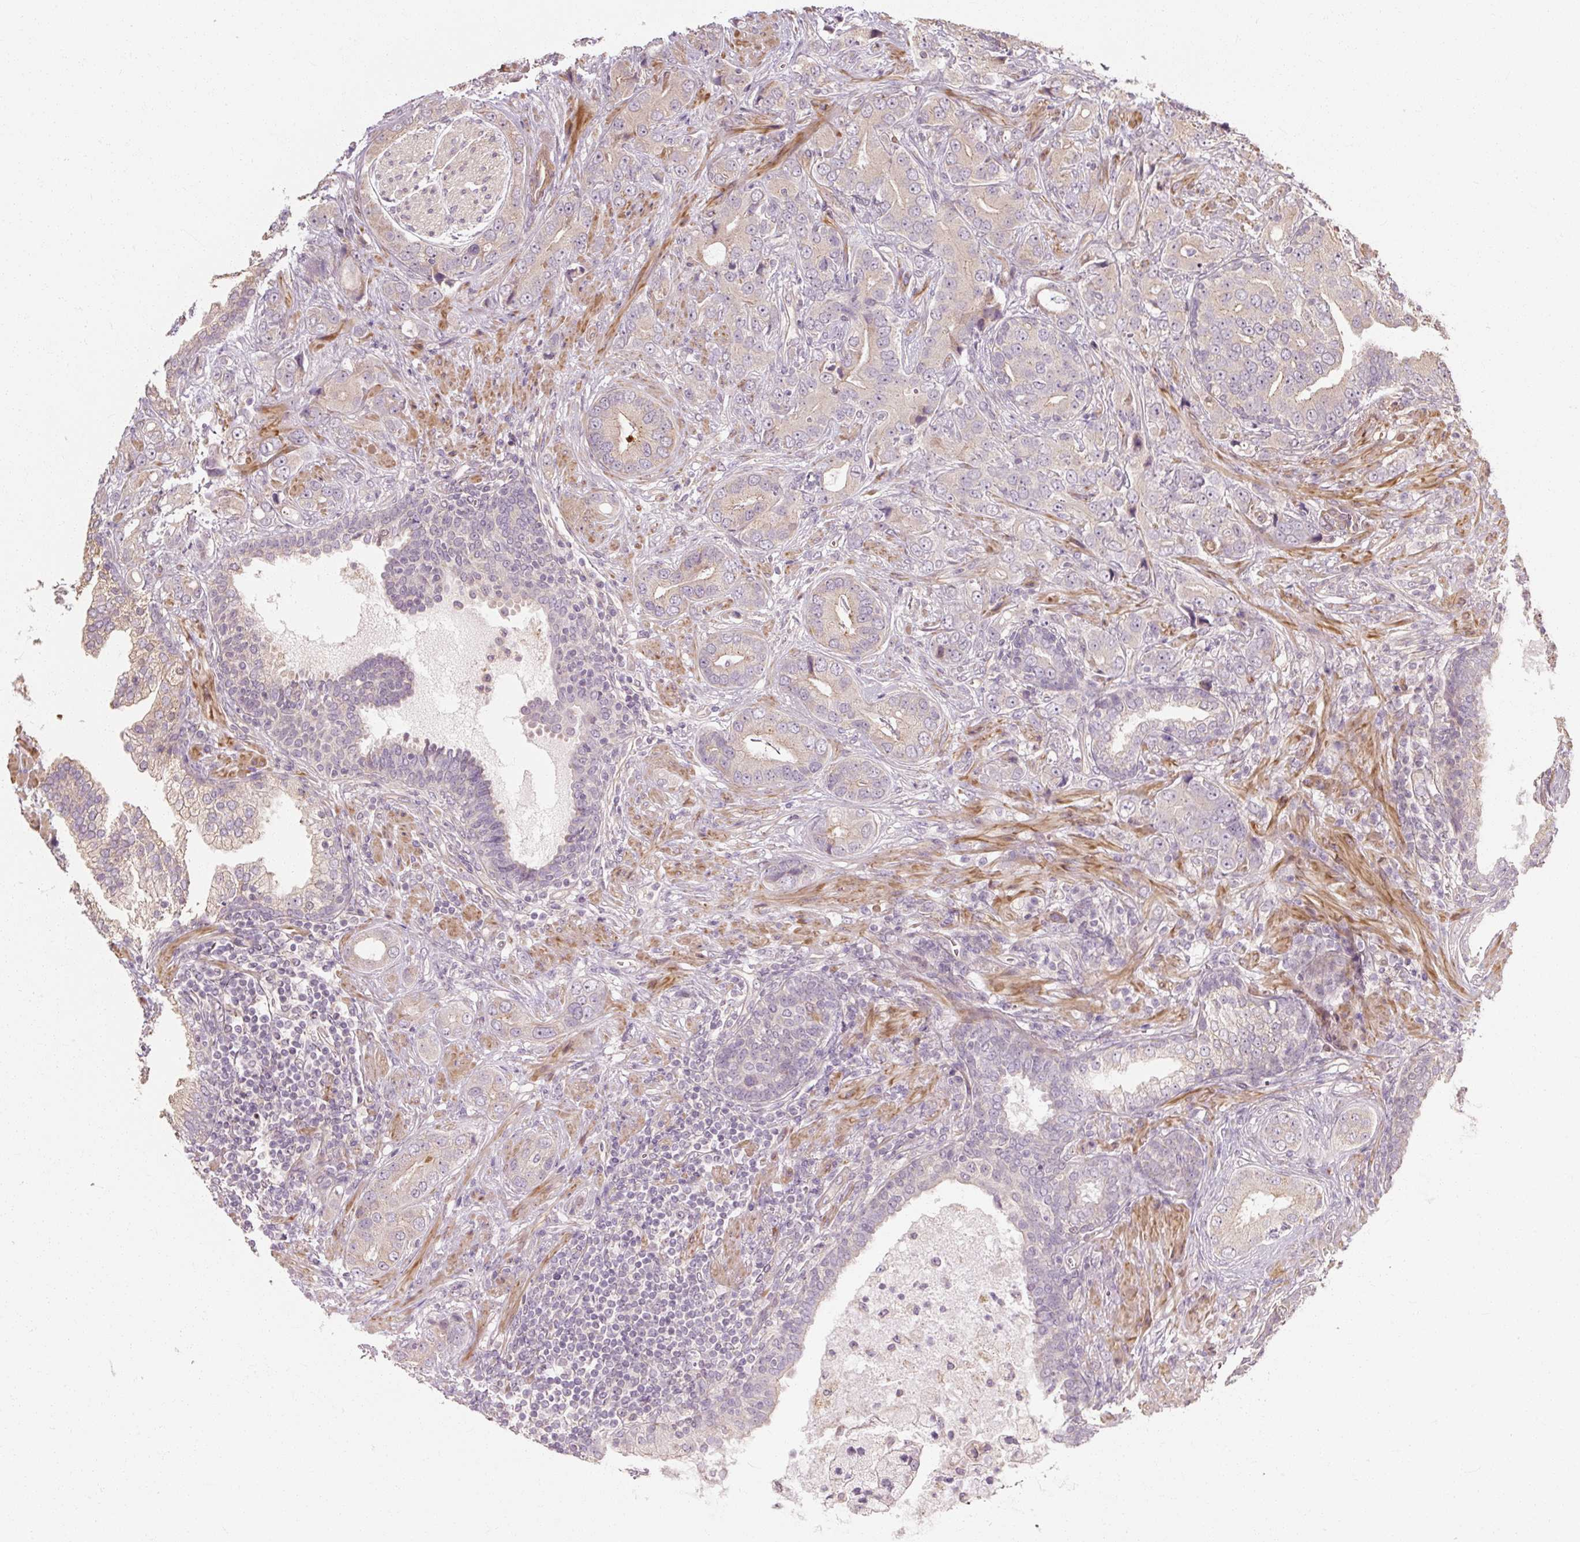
{"staining": {"intensity": "weak", "quantity": "<25%", "location": "cytoplasmic/membranous"}, "tissue": "prostate cancer", "cell_type": "Tumor cells", "image_type": "cancer", "snomed": [{"axis": "morphology", "description": "Adenocarcinoma, High grade"}, {"axis": "topography", "description": "Prostate"}], "caption": "A high-resolution micrograph shows immunohistochemistry staining of prostate adenocarcinoma (high-grade), which shows no significant staining in tumor cells. The staining is performed using DAB brown chromogen with nuclei counter-stained in using hematoxylin.", "gene": "RB1CC1", "patient": {"sex": "male", "age": 55}}